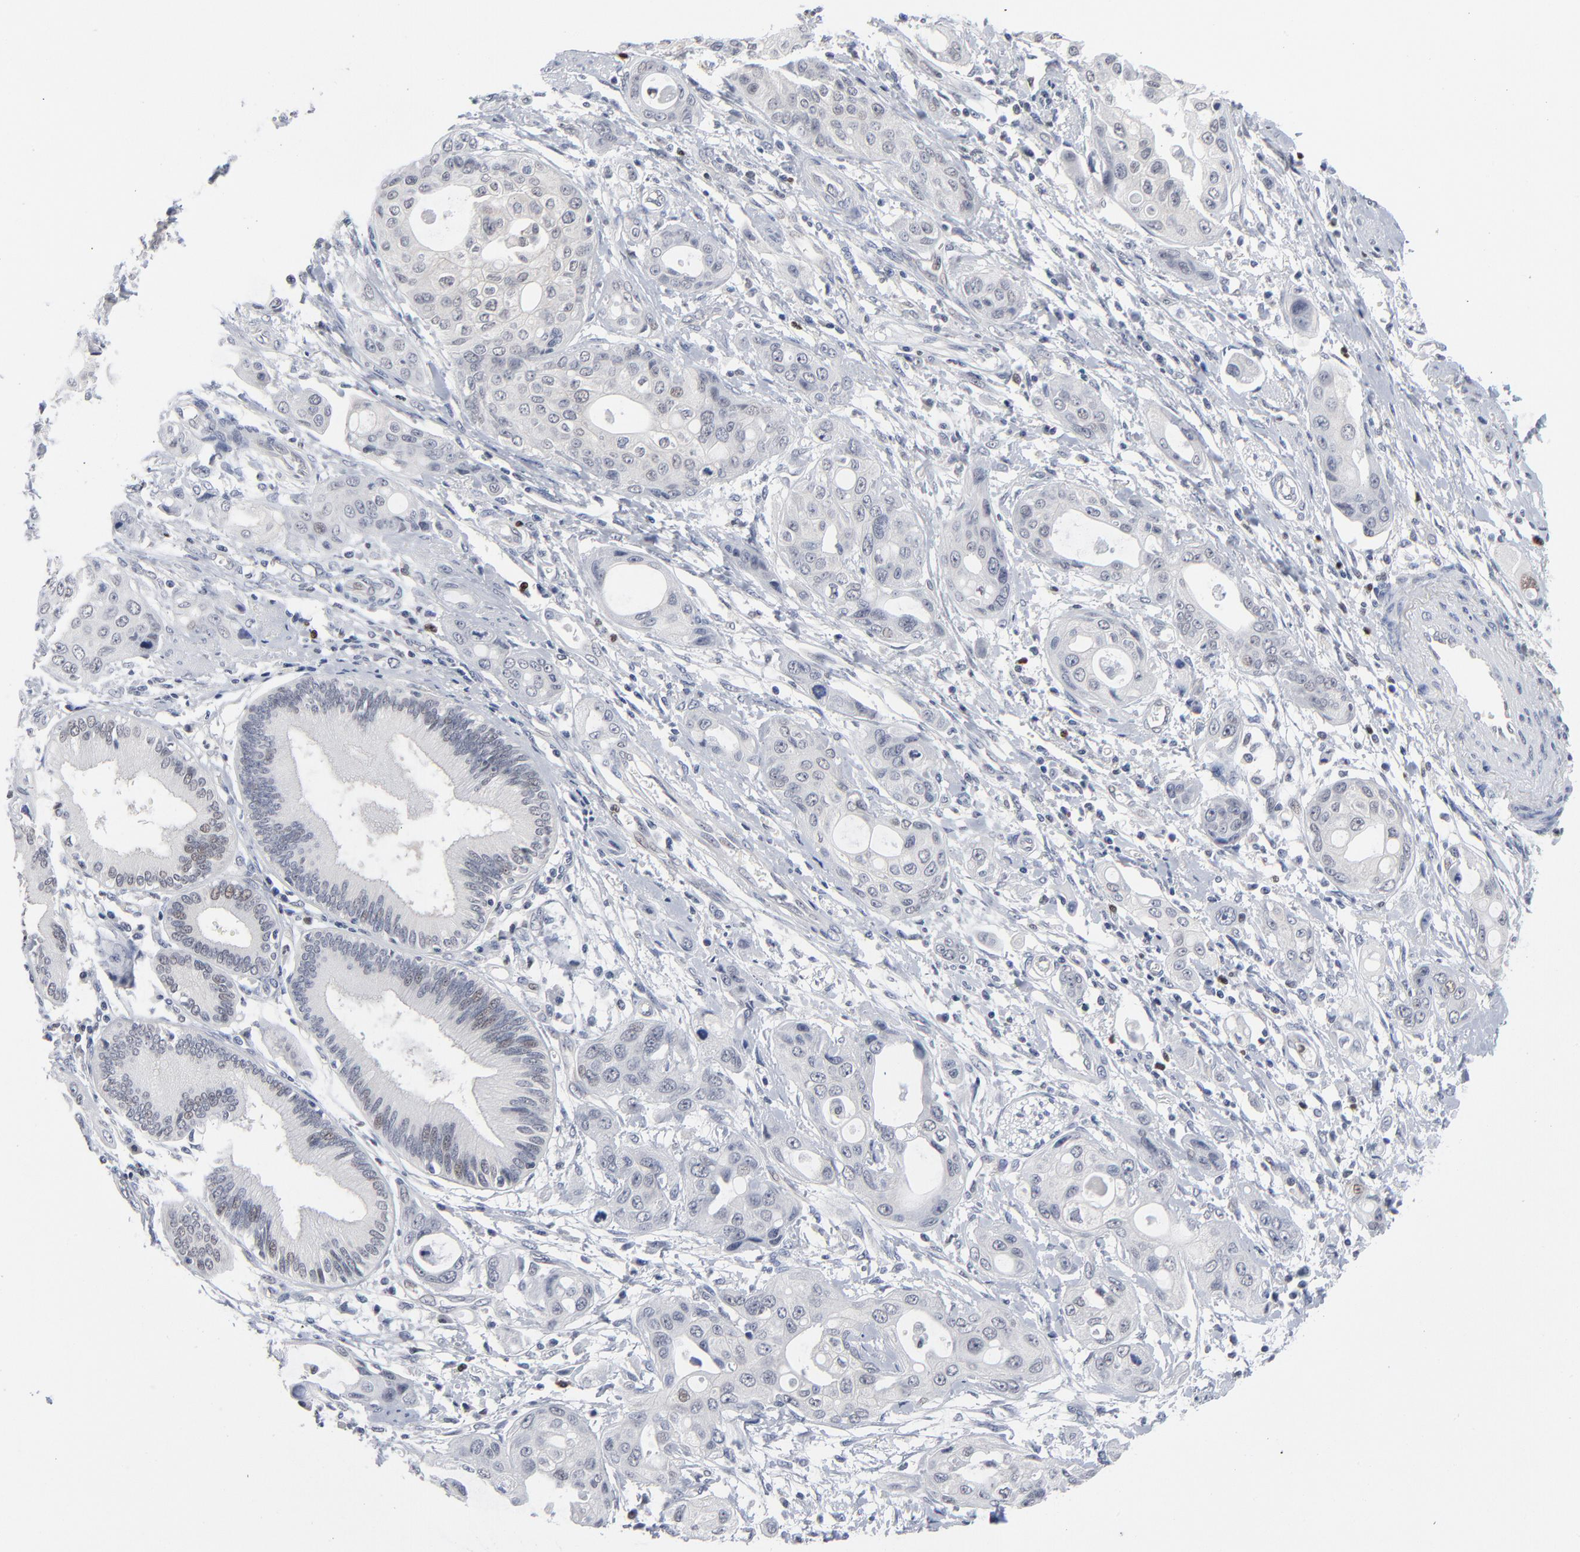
{"staining": {"intensity": "negative", "quantity": "none", "location": "none"}, "tissue": "pancreatic cancer", "cell_type": "Tumor cells", "image_type": "cancer", "snomed": [{"axis": "morphology", "description": "Adenocarcinoma, NOS"}, {"axis": "topography", "description": "Pancreas"}], "caption": "This is a histopathology image of immunohistochemistry (IHC) staining of adenocarcinoma (pancreatic), which shows no positivity in tumor cells. (DAB IHC visualized using brightfield microscopy, high magnification).", "gene": "FOXN2", "patient": {"sex": "female", "age": 60}}